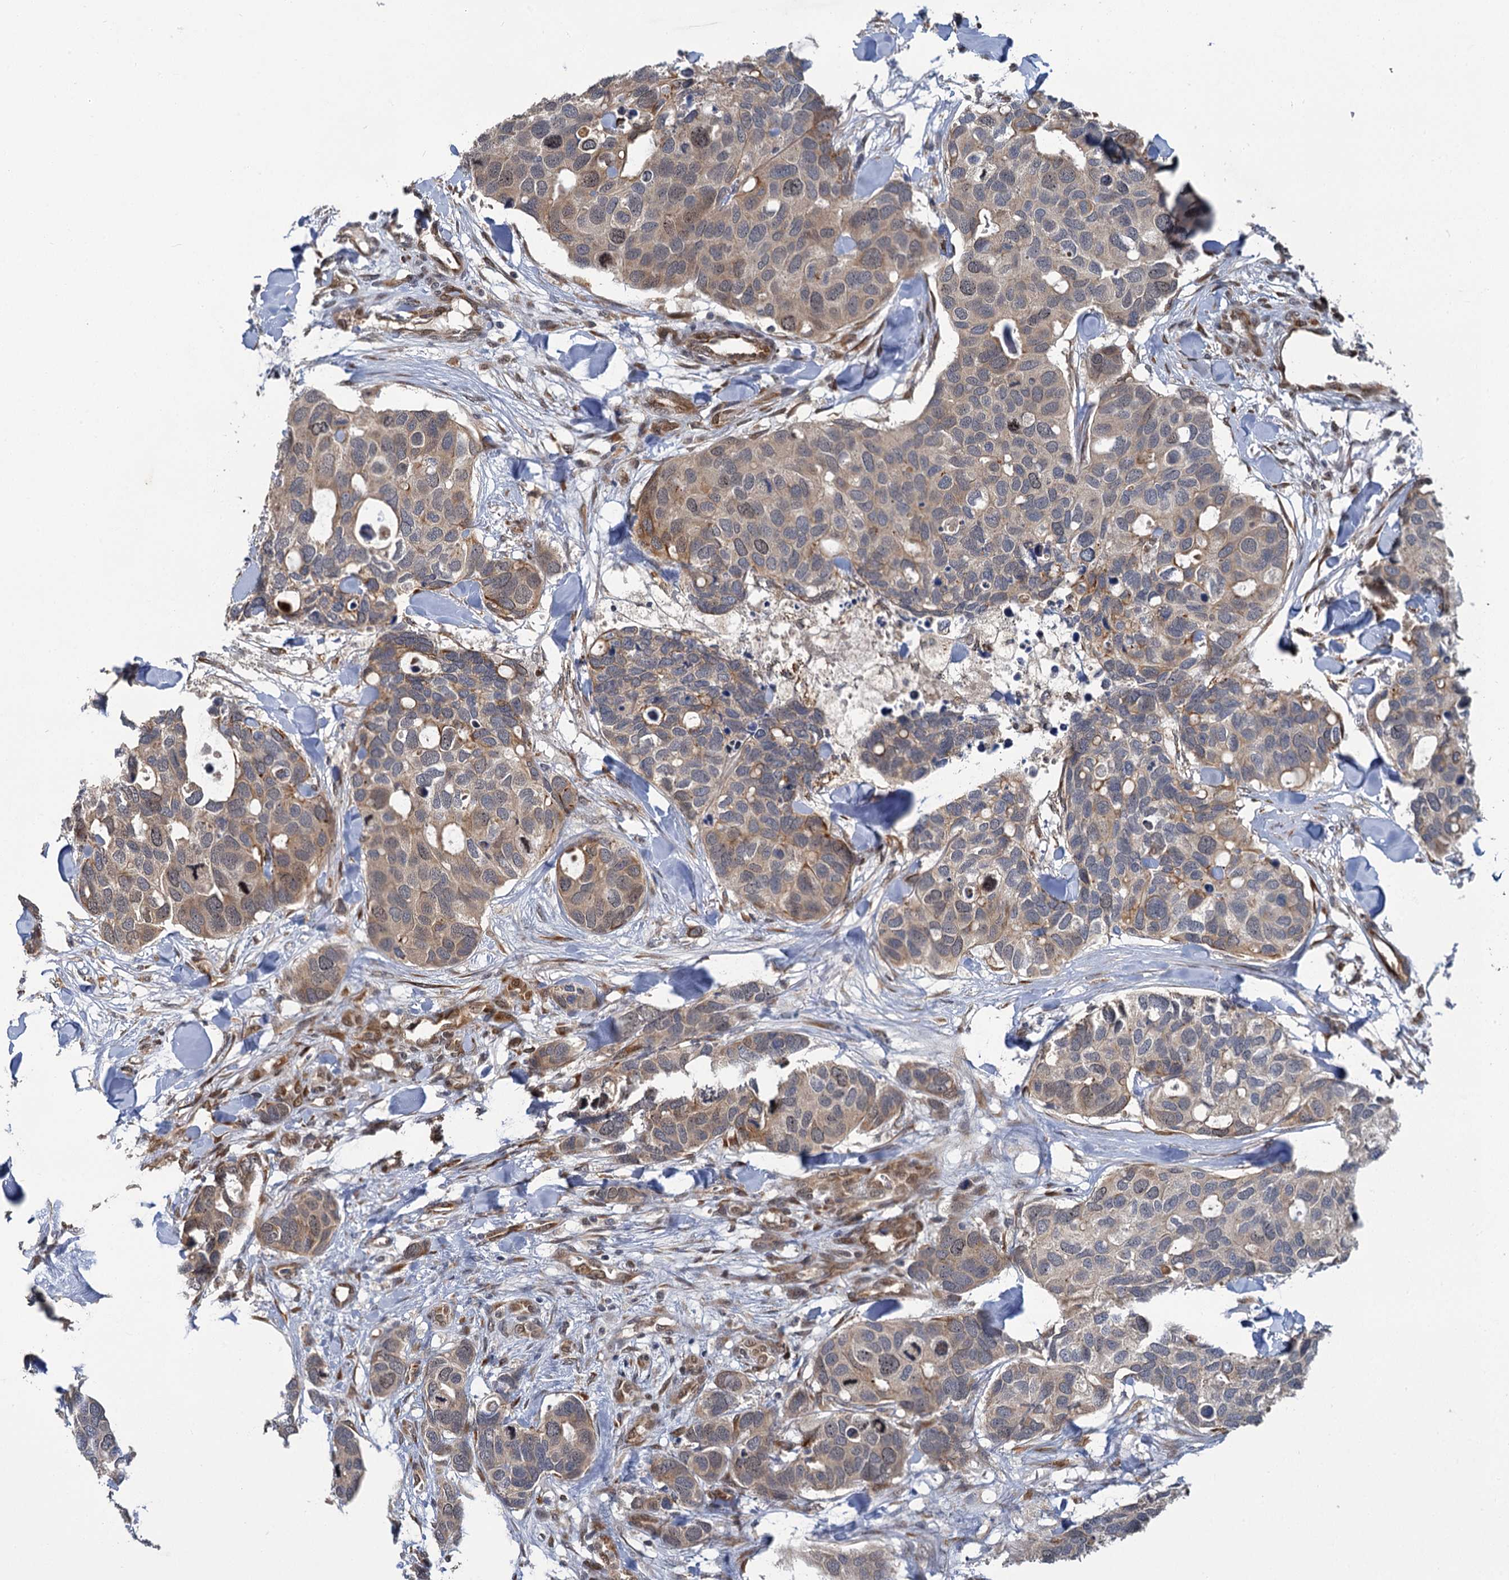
{"staining": {"intensity": "weak", "quantity": "25%-75%", "location": "cytoplasmic/membranous"}, "tissue": "breast cancer", "cell_type": "Tumor cells", "image_type": "cancer", "snomed": [{"axis": "morphology", "description": "Duct carcinoma"}, {"axis": "topography", "description": "Breast"}], "caption": "IHC (DAB) staining of breast cancer (infiltrating ductal carcinoma) reveals weak cytoplasmic/membranous protein staining in approximately 25%-75% of tumor cells. (Brightfield microscopy of DAB IHC at high magnification).", "gene": "APBA2", "patient": {"sex": "female", "age": 83}}